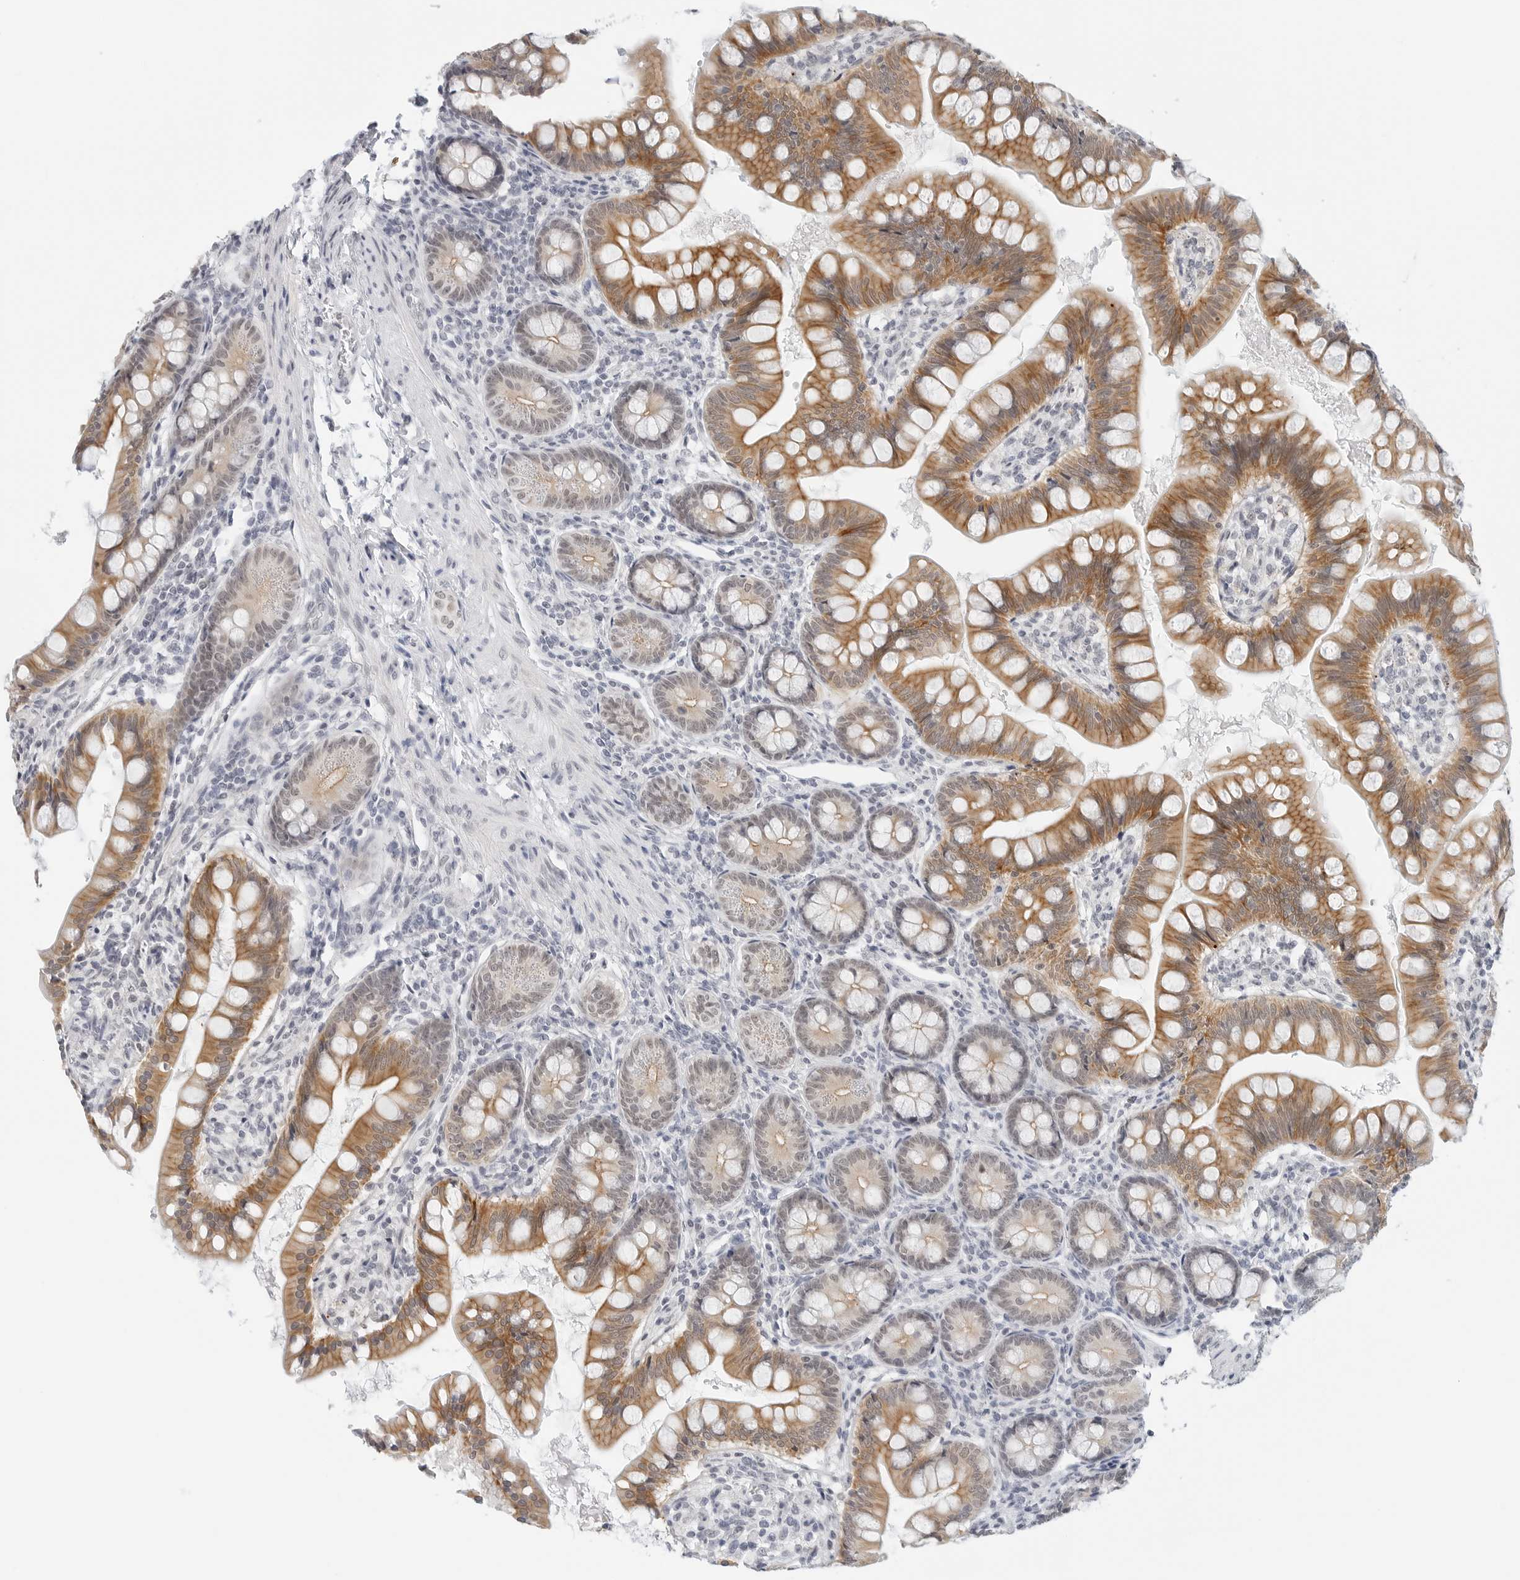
{"staining": {"intensity": "moderate", "quantity": ">75%", "location": "cytoplasmic/membranous"}, "tissue": "small intestine", "cell_type": "Glandular cells", "image_type": "normal", "snomed": [{"axis": "morphology", "description": "Normal tissue, NOS"}, {"axis": "topography", "description": "Small intestine"}], "caption": "The photomicrograph exhibits staining of normal small intestine, revealing moderate cytoplasmic/membranous protein expression (brown color) within glandular cells. Using DAB (brown) and hematoxylin (blue) stains, captured at high magnification using brightfield microscopy.", "gene": "TSEN2", "patient": {"sex": "male", "age": 7}}